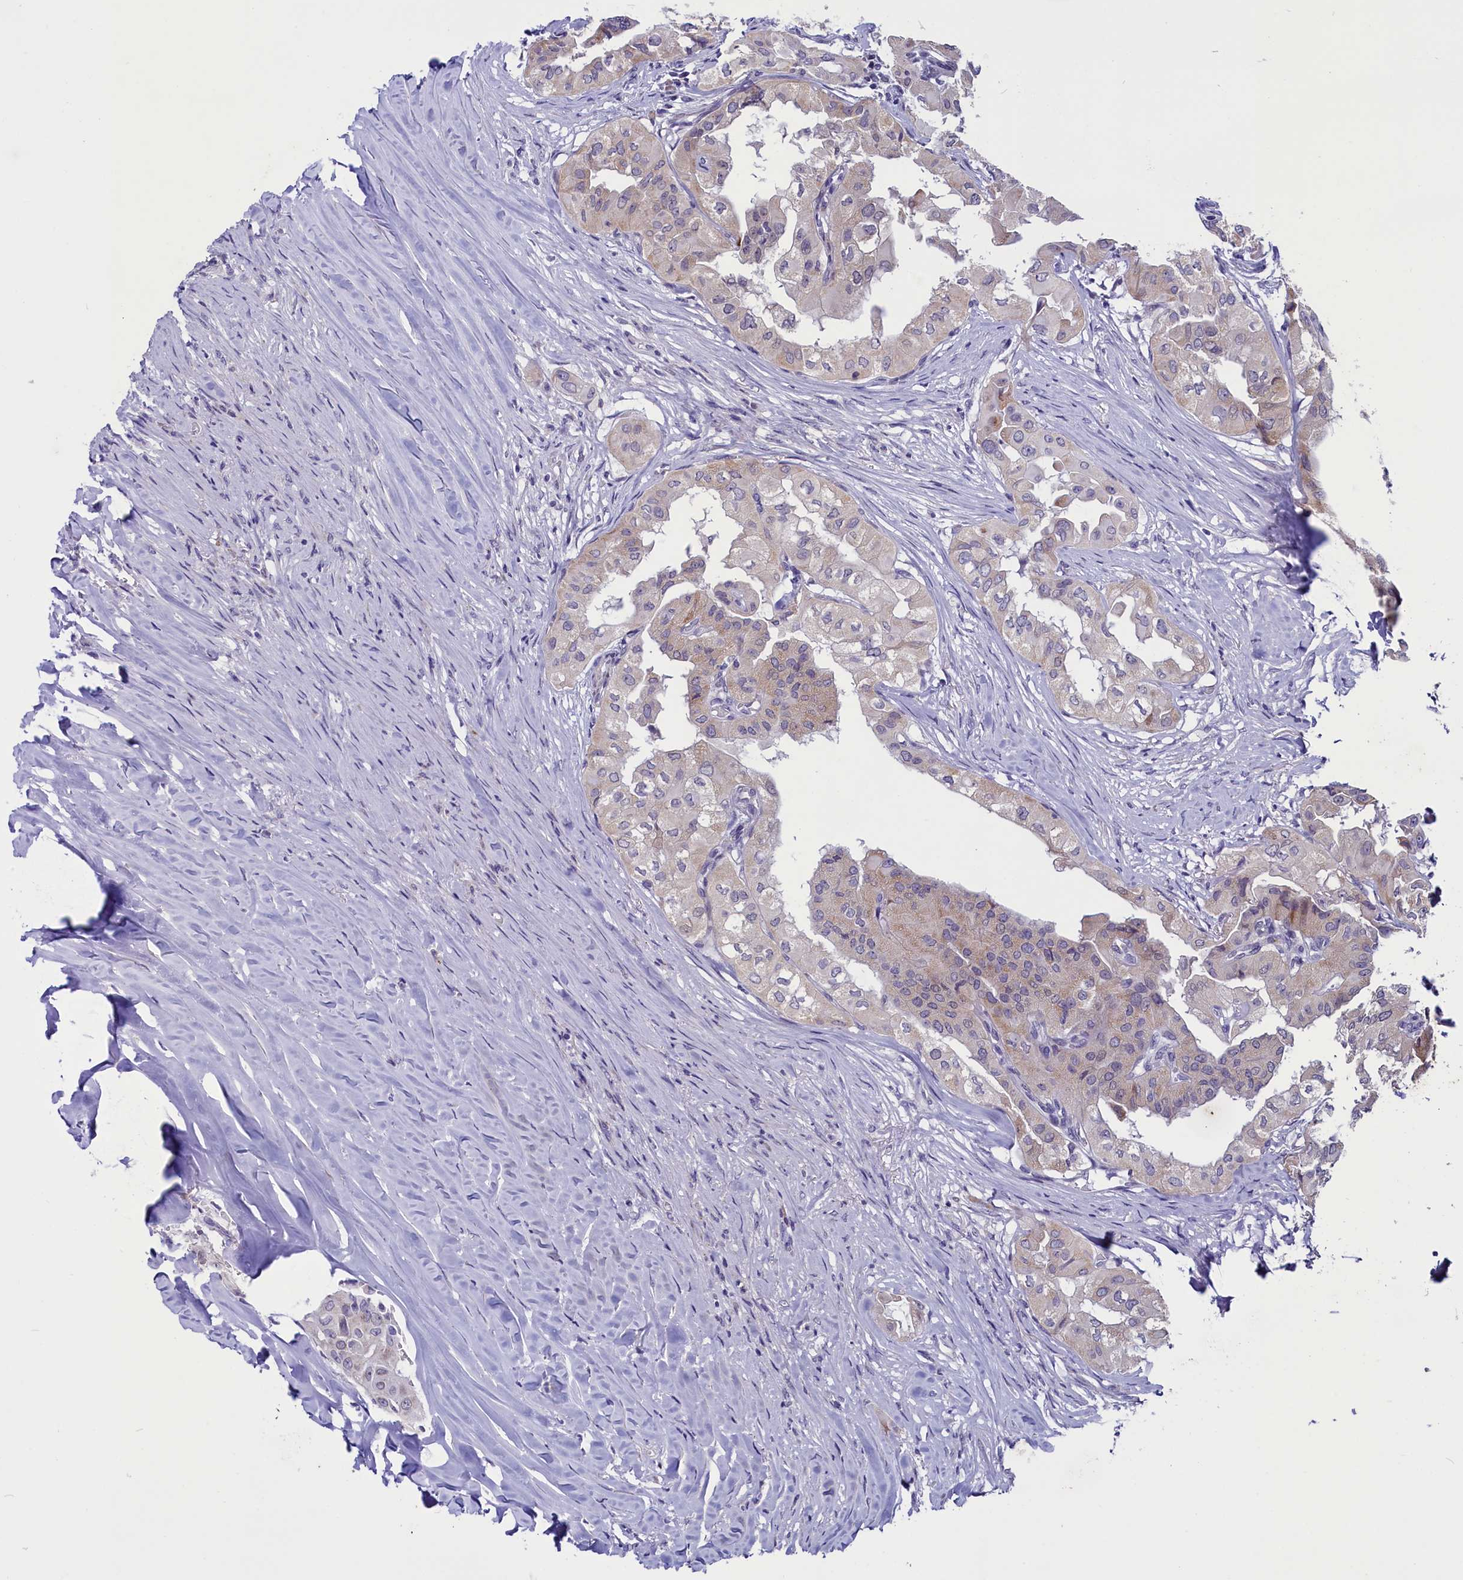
{"staining": {"intensity": "weak", "quantity": "<25%", "location": "cytoplasmic/membranous"}, "tissue": "thyroid cancer", "cell_type": "Tumor cells", "image_type": "cancer", "snomed": [{"axis": "morphology", "description": "Papillary adenocarcinoma, NOS"}, {"axis": "topography", "description": "Thyroid gland"}], "caption": "Immunohistochemistry (IHC) of human papillary adenocarcinoma (thyroid) demonstrates no positivity in tumor cells.", "gene": "SCD5", "patient": {"sex": "female", "age": 59}}